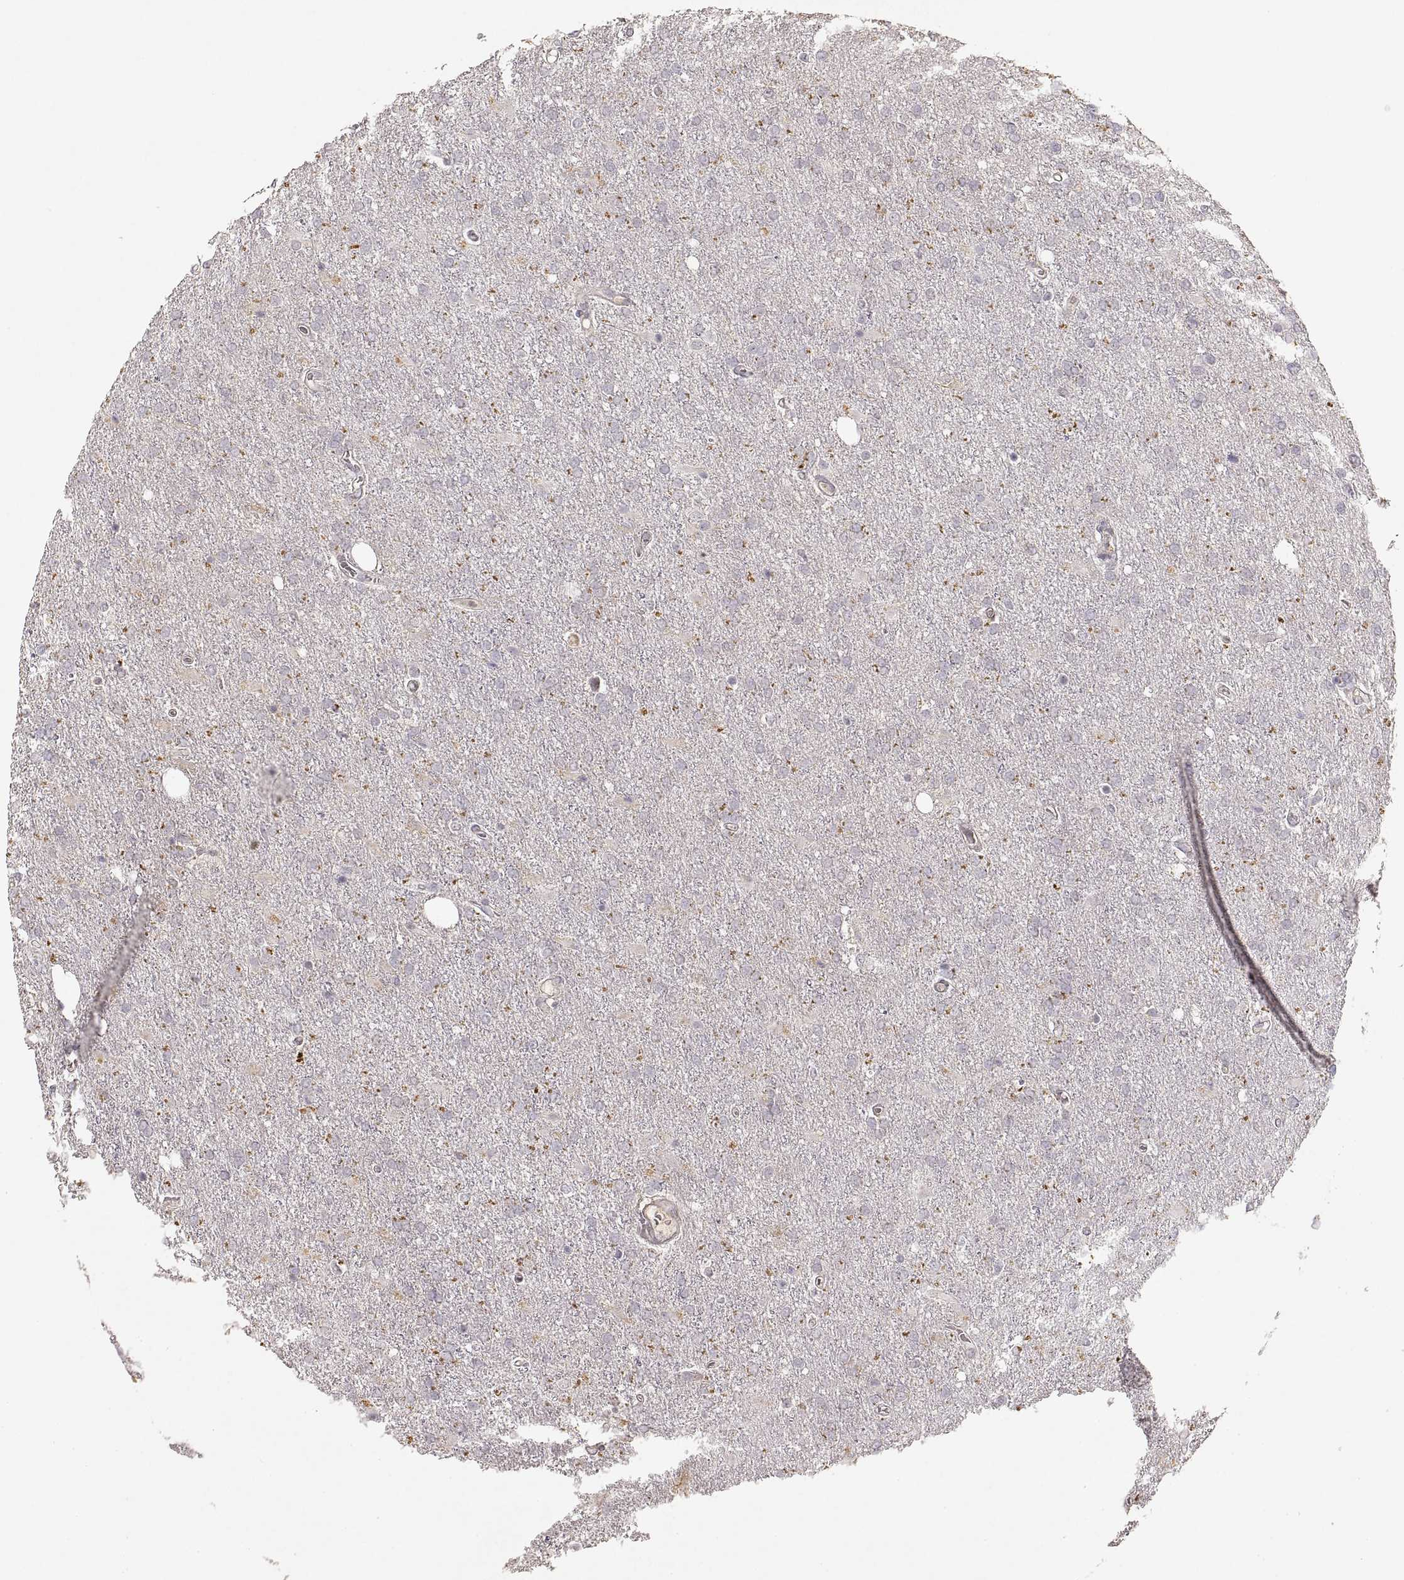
{"staining": {"intensity": "negative", "quantity": "none", "location": "none"}, "tissue": "glioma", "cell_type": "Tumor cells", "image_type": "cancer", "snomed": [{"axis": "morphology", "description": "Glioma, malignant, High grade"}, {"axis": "topography", "description": "Cerebral cortex"}], "caption": "A high-resolution micrograph shows IHC staining of glioma, which displays no significant positivity in tumor cells. (DAB immunohistochemistry (IHC), high magnification).", "gene": "LAMC2", "patient": {"sex": "male", "age": 70}}